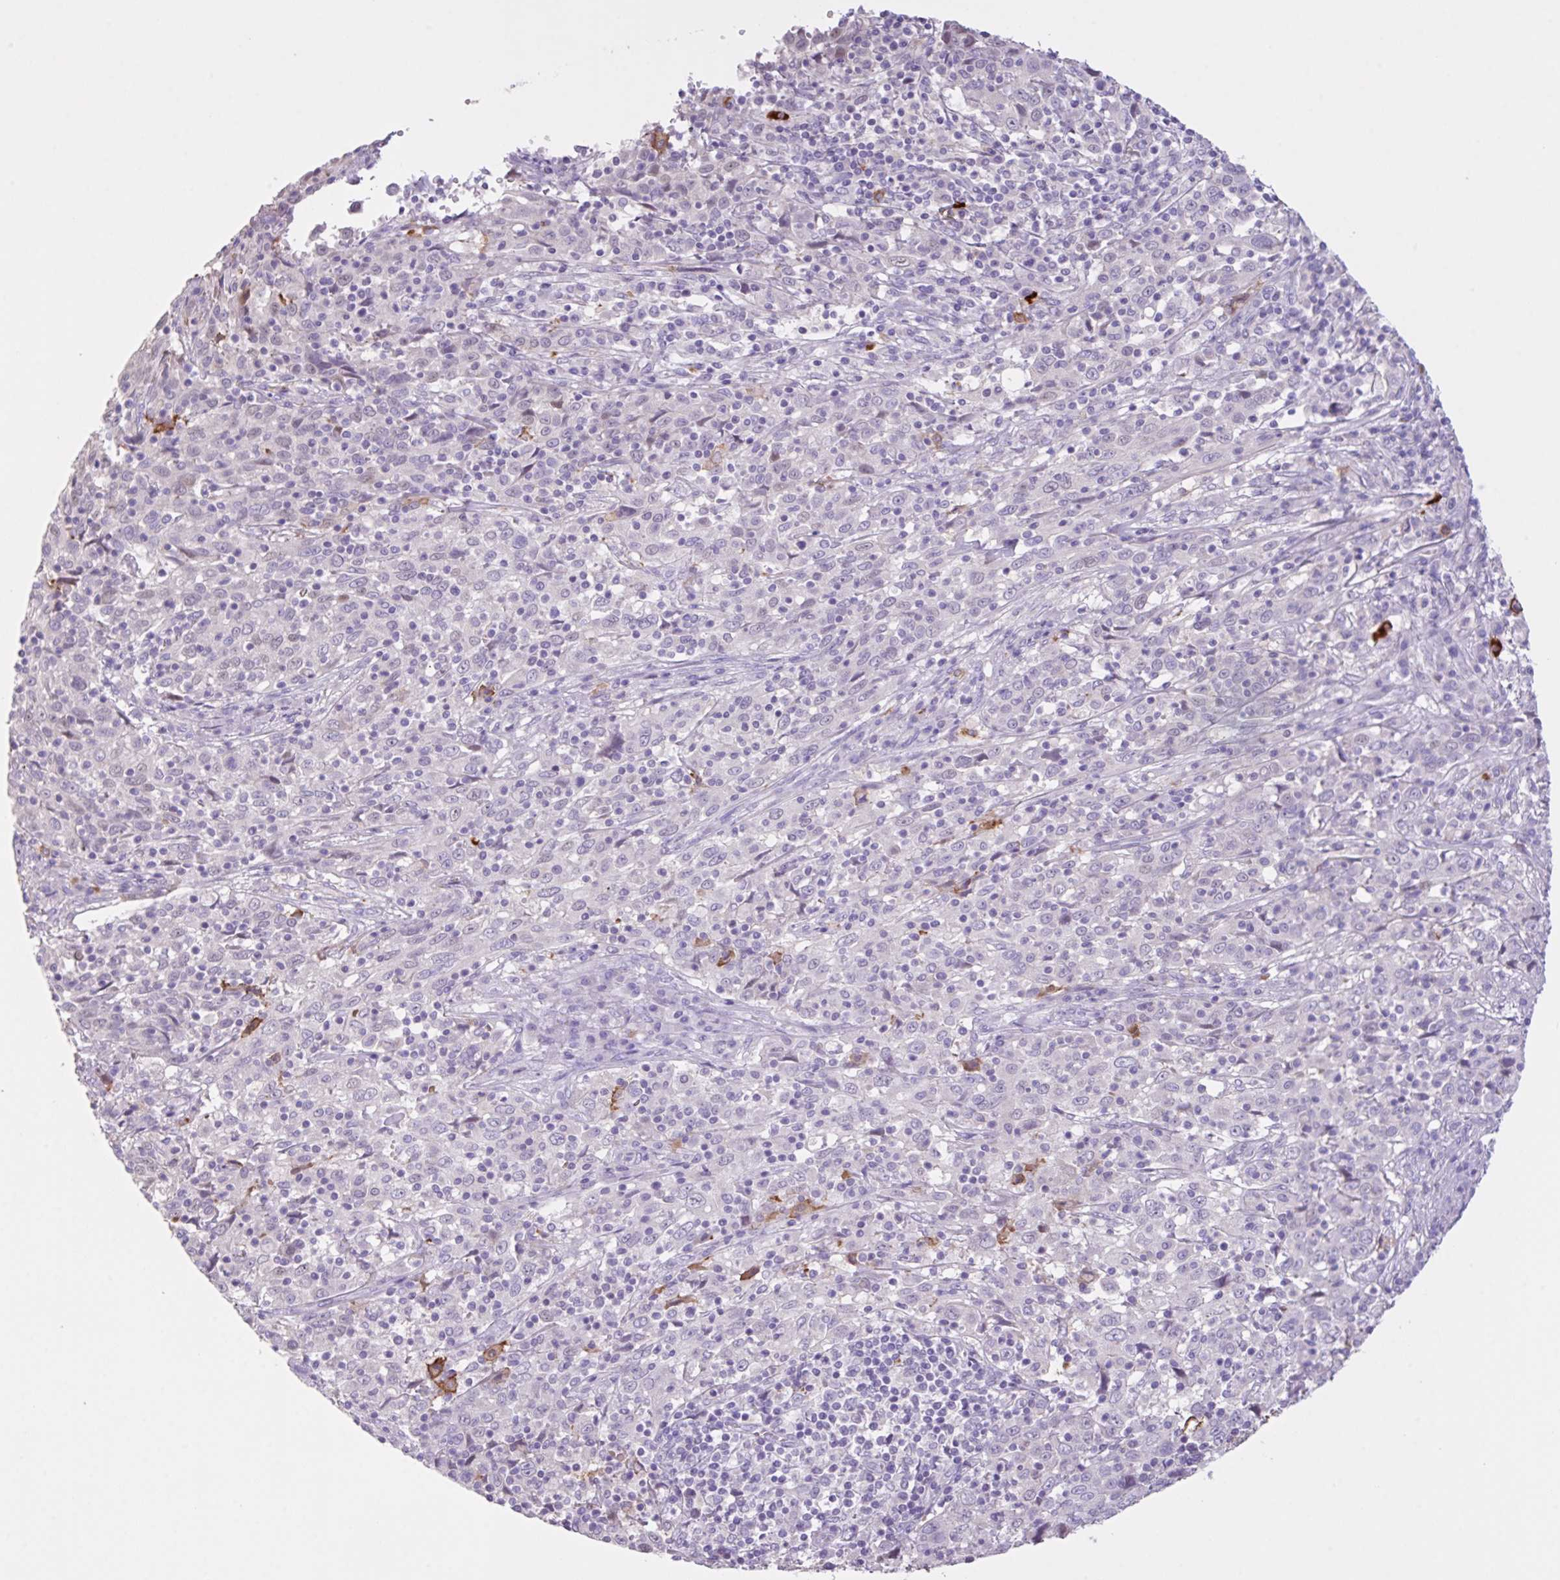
{"staining": {"intensity": "negative", "quantity": "none", "location": "none"}, "tissue": "cervical cancer", "cell_type": "Tumor cells", "image_type": "cancer", "snomed": [{"axis": "morphology", "description": "Squamous cell carcinoma, NOS"}, {"axis": "topography", "description": "Cervix"}], "caption": "The immunohistochemistry photomicrograph has no significant expression in tumor cells of cervical squamous cell carcinoma tissue.", "gene": "CST11", "patient": {"sex": "female", "age": 46}}